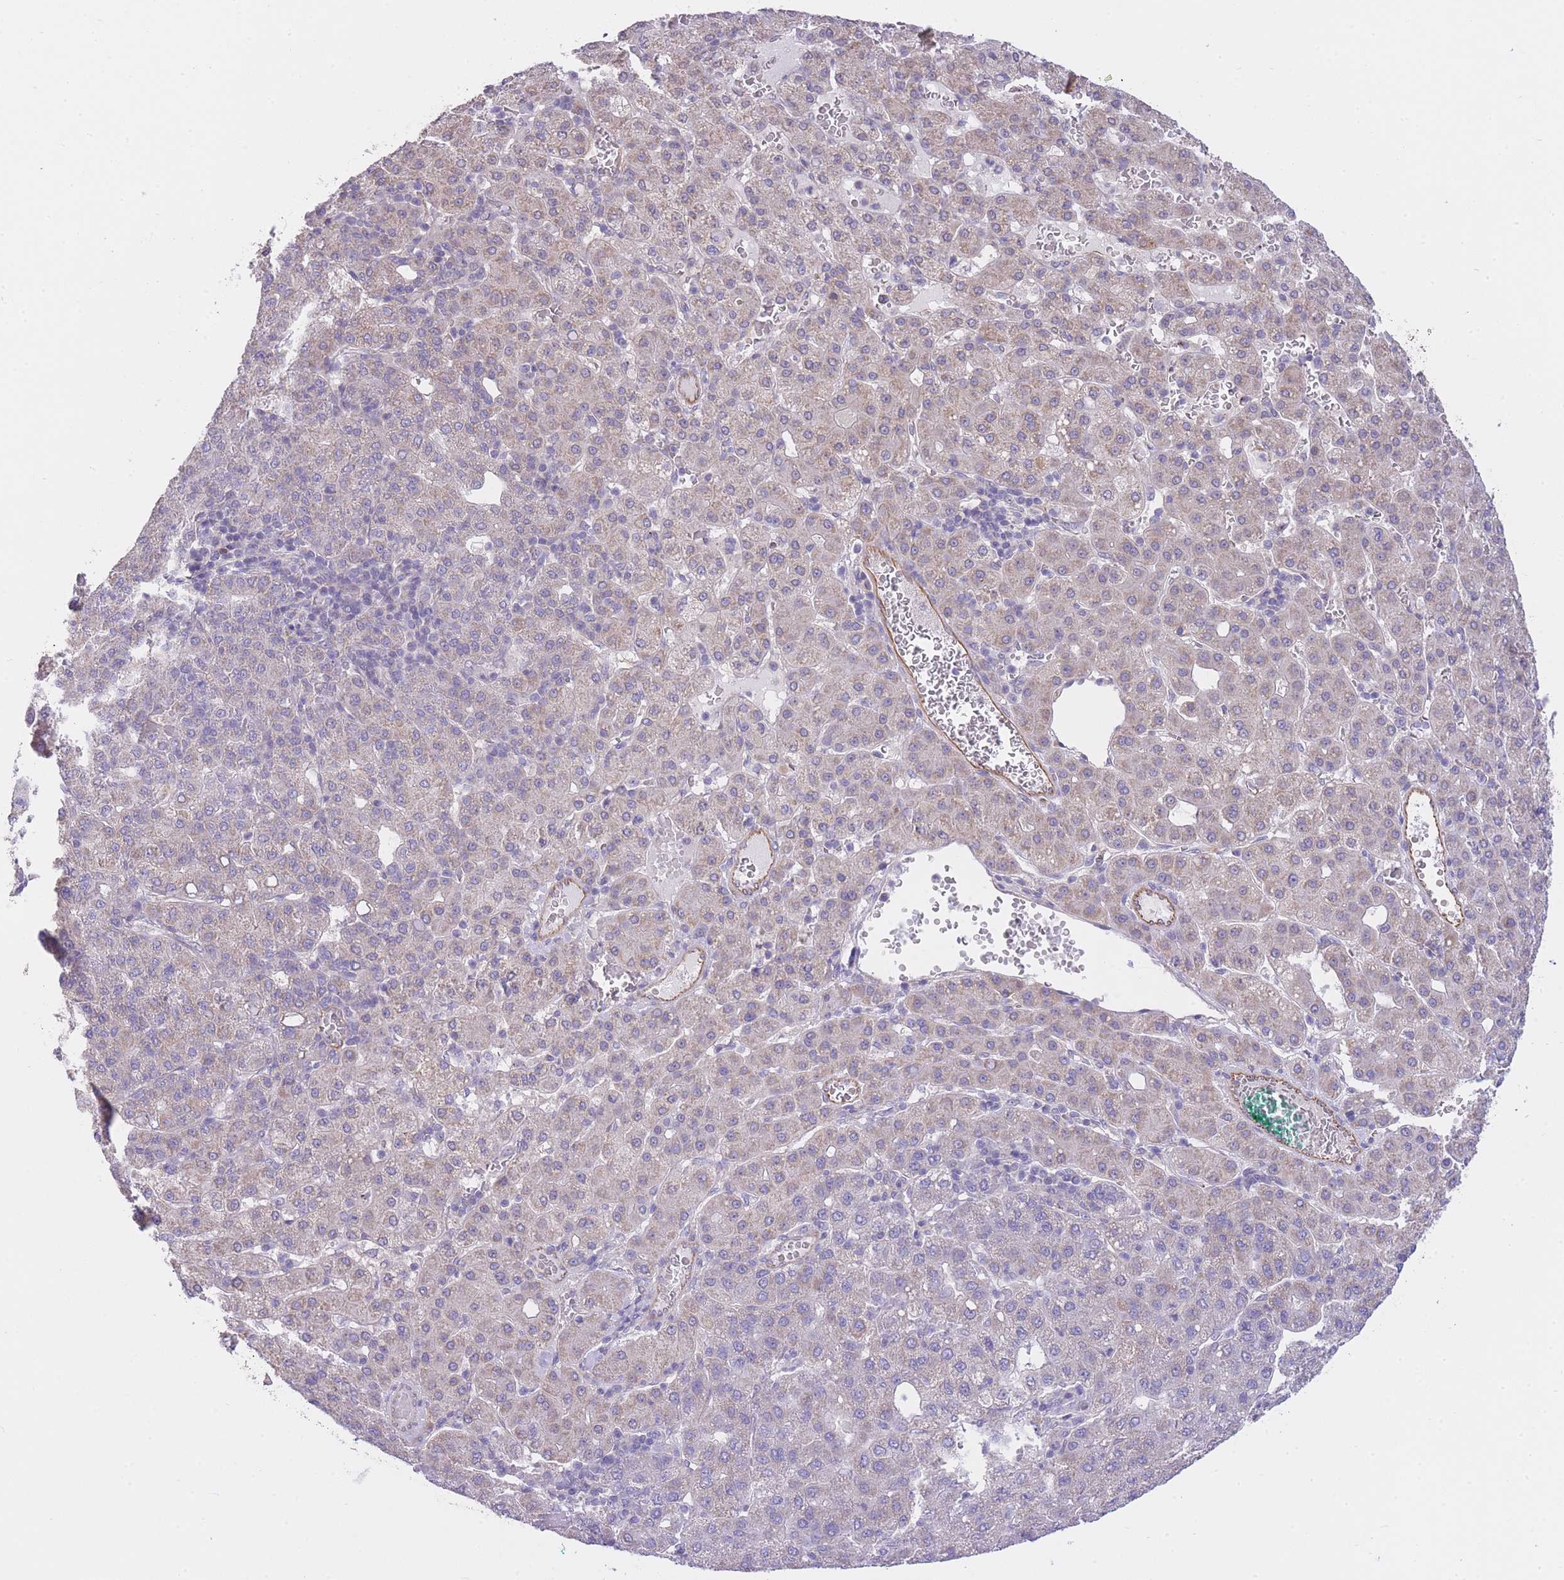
{"staining": {"intensity": "weak", "quantity": "25%-75%", "location": "cytoplasmic/membranous"}, "tissue": "liver cancer", "cell_type": "Tumor cells", "image_type": "cancer", "snomed": [{"axis": "morphology", "description": "Carcinoma, Hepatocellular, NOS"}, {"axis": "topography", "description": "Liver"}], "caption": "Immunohistochemical staining of liver cancer displays weak cytoplasmic/membranous protein expression in approximately 25%-75% of tumor cells.", "gene": "CTBP1", "patient": {"sex": "male", "age": 65}}